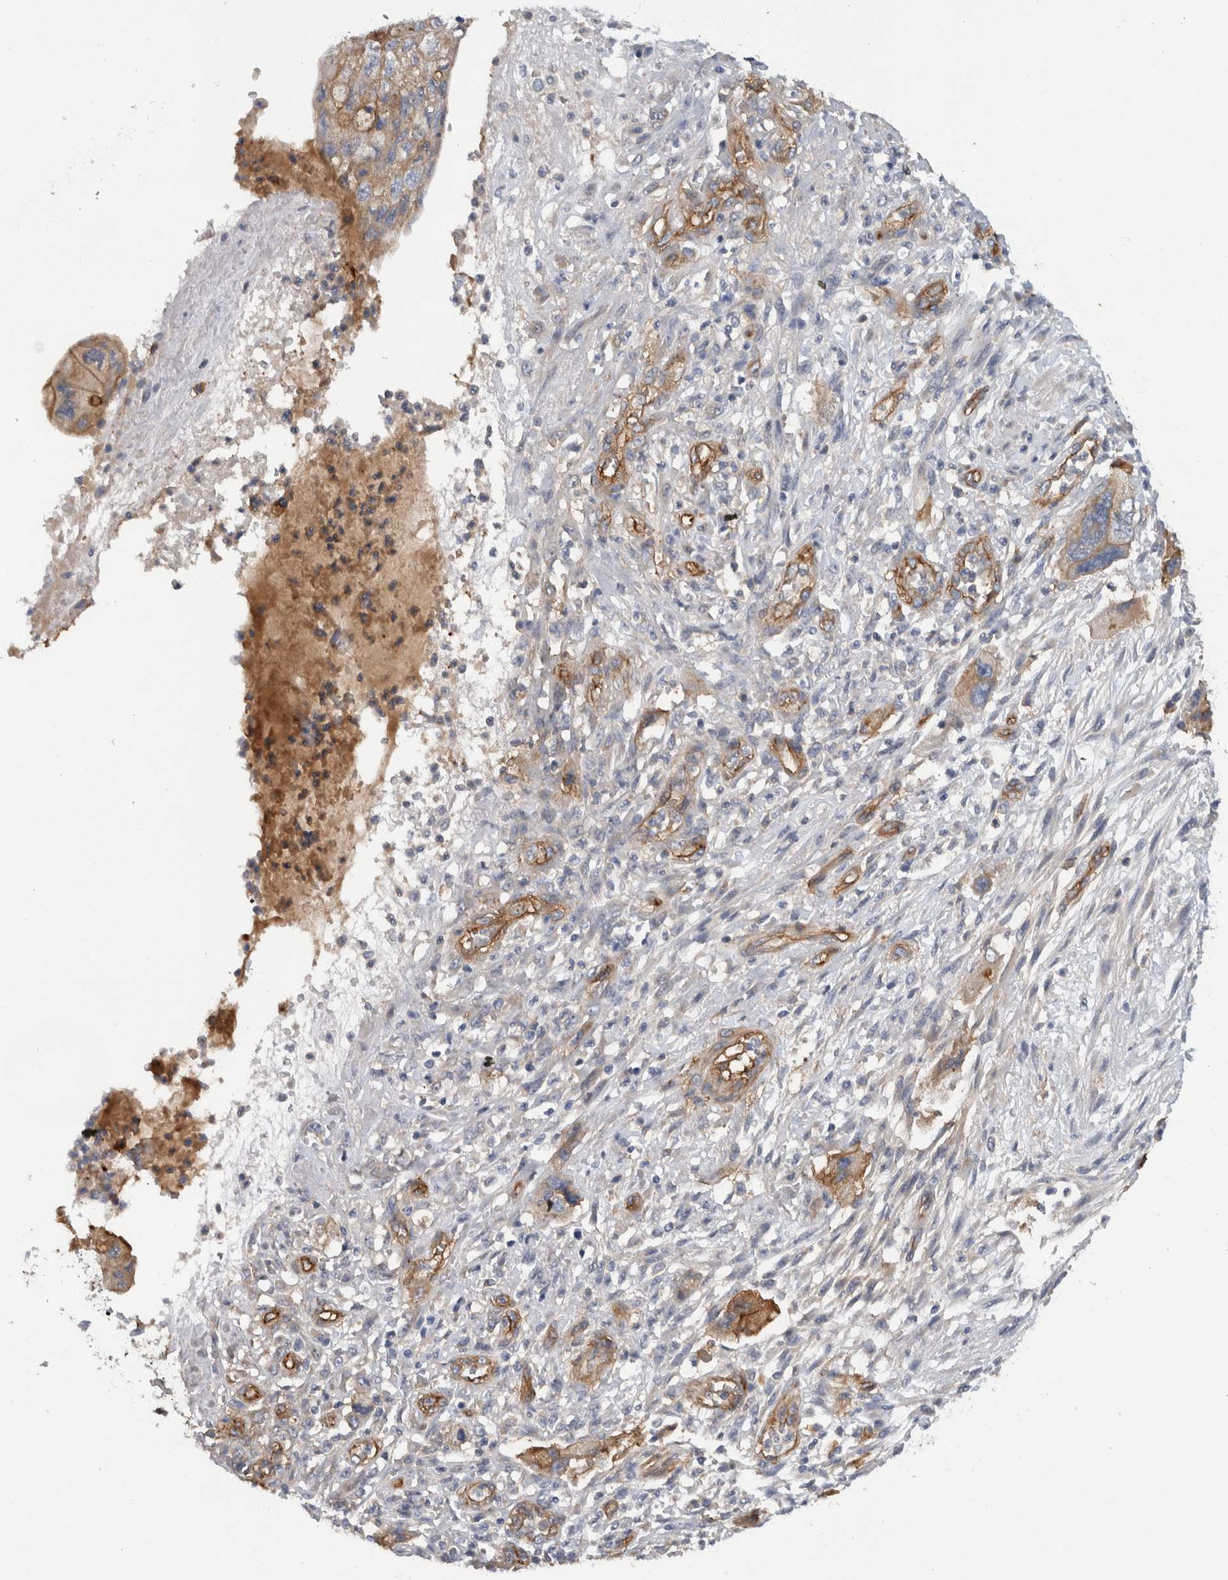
{"staining": {"intensity": "moderate", "quantity": ">75%", "location": "cytoplasmic/membranous"}, "tissue": "pancreatic cancer", "cell_type": "Tumor cells", "image_type": "cancer", "snomed": [{"axis": "morphology", "description": "Adenocarcinoma, NOS"}, {"axis": "topography", "description": "Pancreas"}], "caption": "Tumor cells show medium levels of moderate cytoplasmic/membranous positivity in approximately >75% of cells in adenocarcinoma (pancreatic). (DAB = brown stain, brightfield microscopy at high magnification).", "gene": "CD59", "patient": {"sex": "female", "age": 73}}